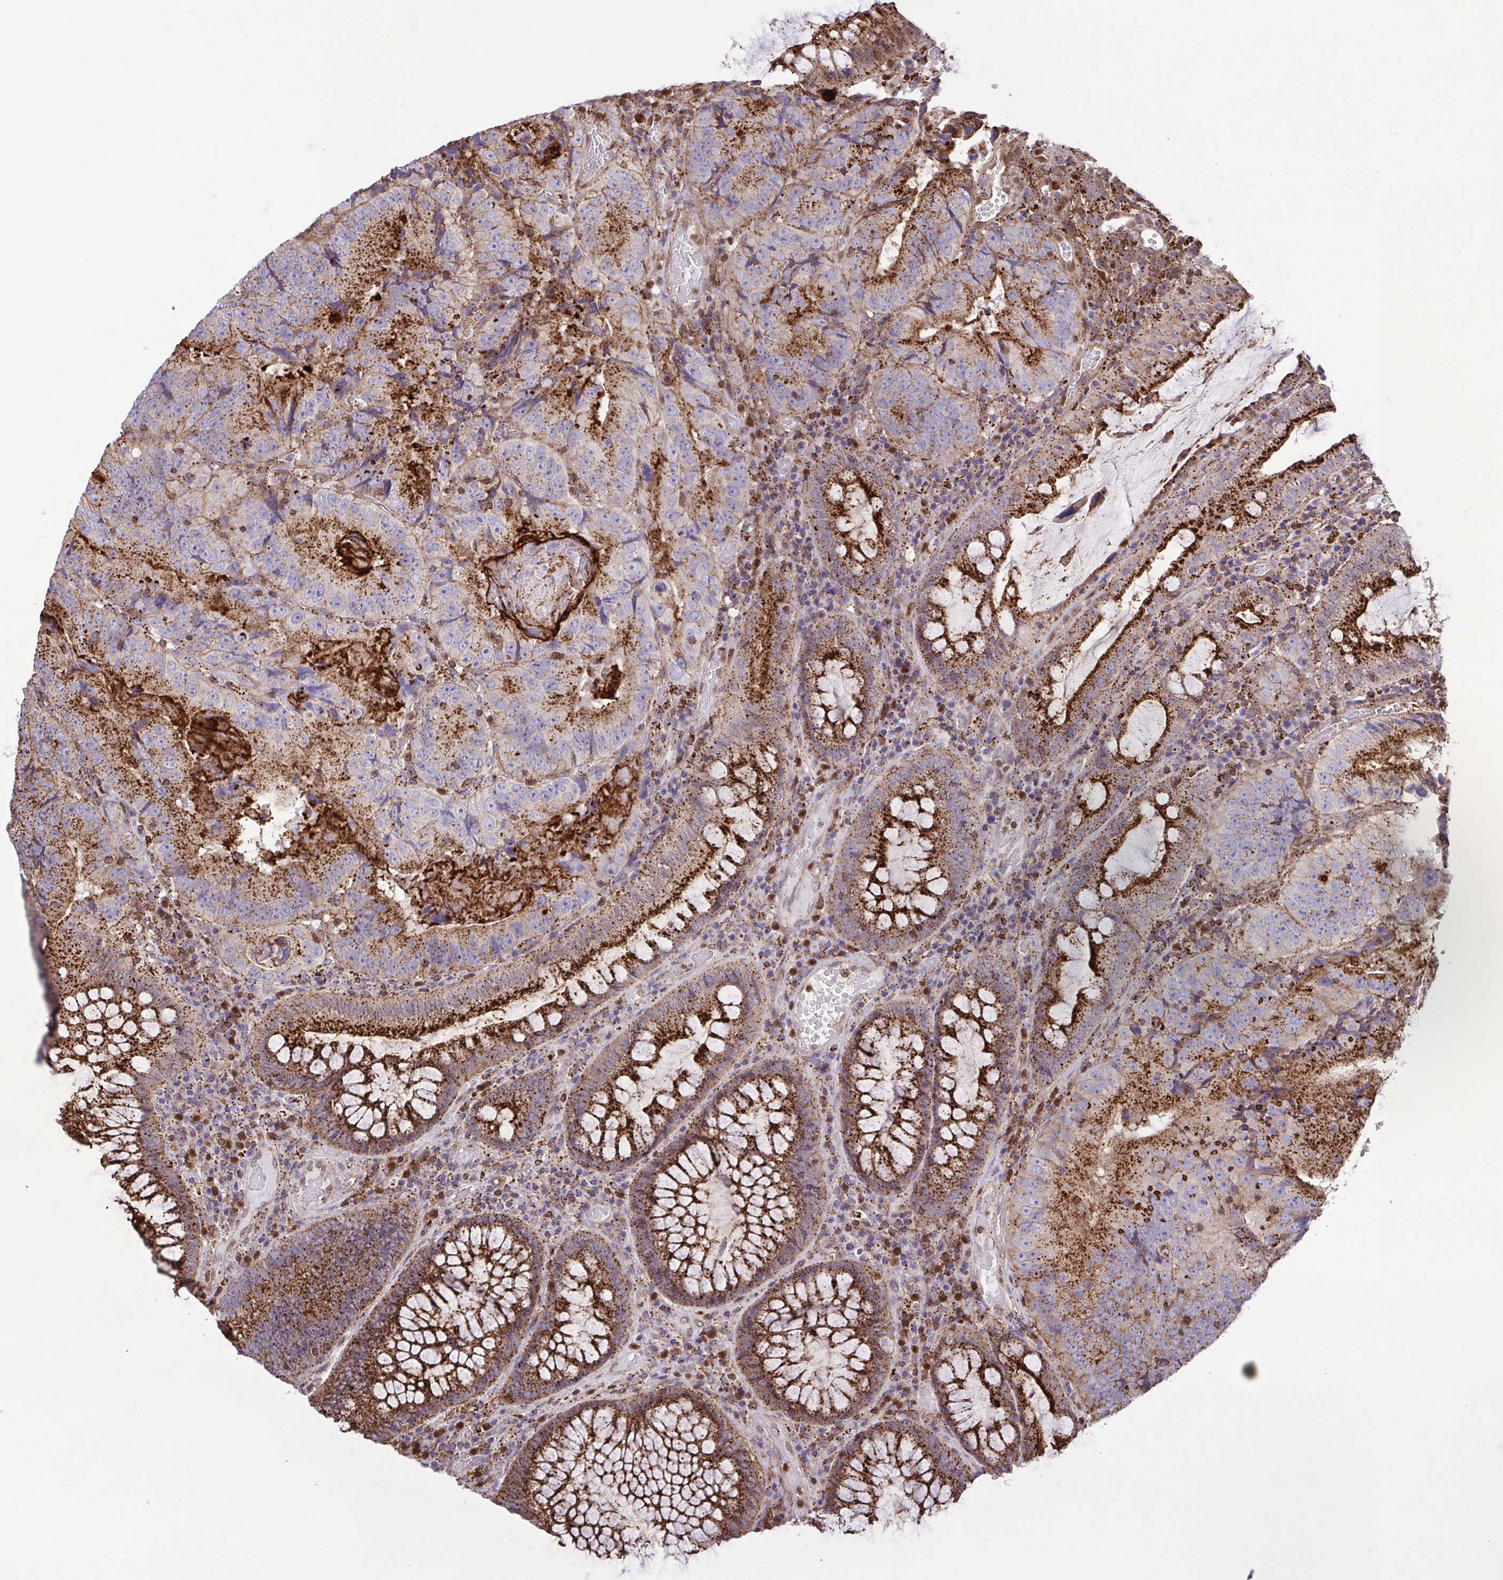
{"staining": {"intensity": "moderate", "quantity": ">75%", "location": "cytoplasmic/membranous"}, "tissue": "colorectal cancer", "cell_type": "Tumor cells", "image_type": "cancer", "snomed": [{"axis": "morphology", "description": "Adenocarcinoma, NOS"}, {"axis": "topography", "description": "Colon"}], "caption": "A micrograph of adenocarcinoma (colorectal) stained for a protein displays moderate cytoplasmic/membranous brown staining in tumor cells.", "gene": "CHMP1B", "patient": {"sex": "female", "age": 86}}